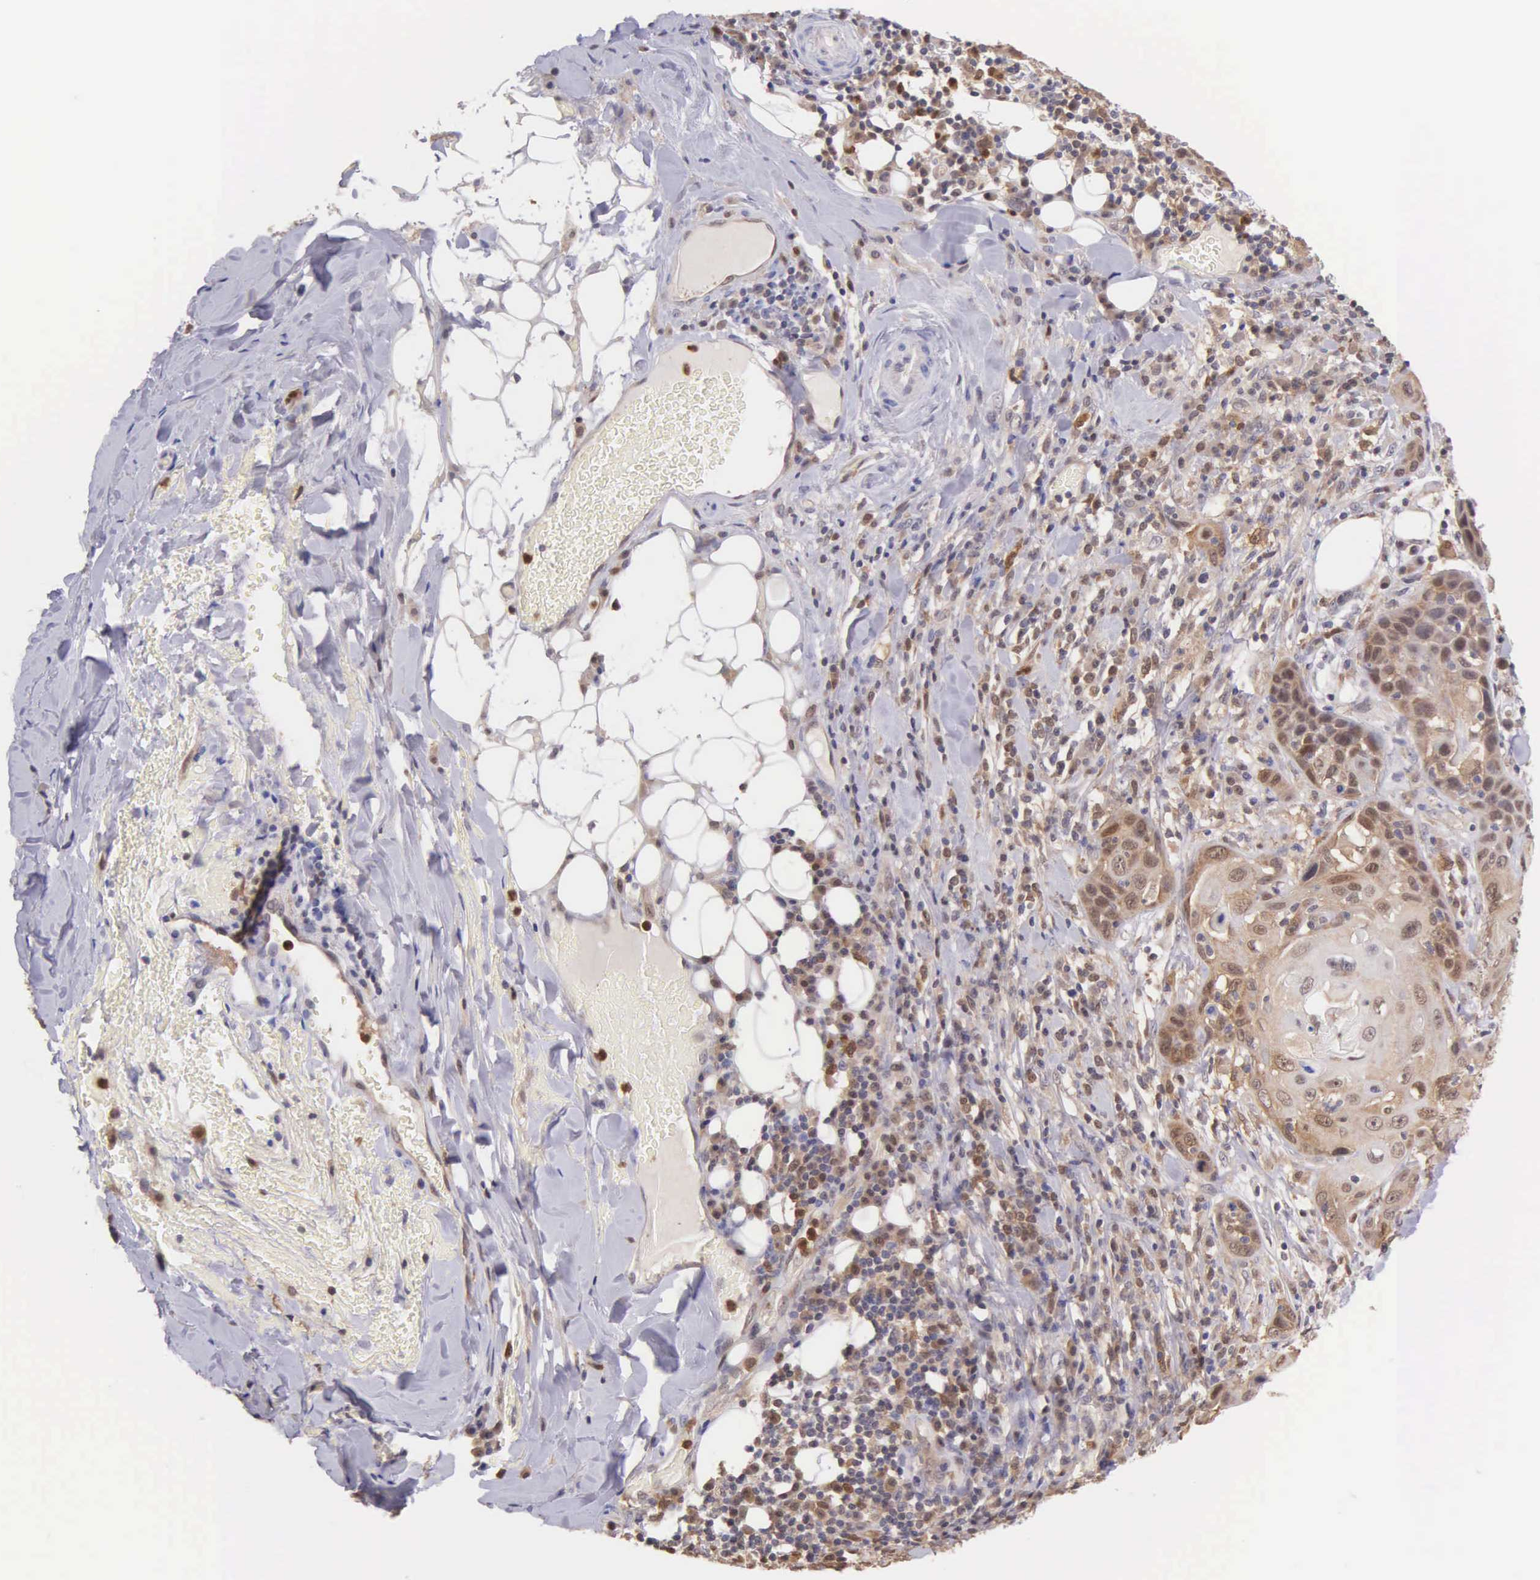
{"staining": {"intensity": "moderate", "quantity": "25%-75%", "location": "cytoplasmic/membranous"}, "tissue": "skin cancer", "cell_type": "Tumor cells", "image_type": "cancer", "snomed": [{"axis": "morphology", "description": "Squamous cell carcinoma, NOS"}, {"axis": "topography", "description": "Skin"}], "caption": "Protein staining reveals moderate cytoplasmic/membranous positivity in about 25%-75% of tumor cells in skin squamous cell carcinoma. (Stains: DAB in brown, nuclei in blue, Microscopy: brightfield microscopy at high magnification).", "gene": "BID", "patient": {"sex": "male", "age": 84}}